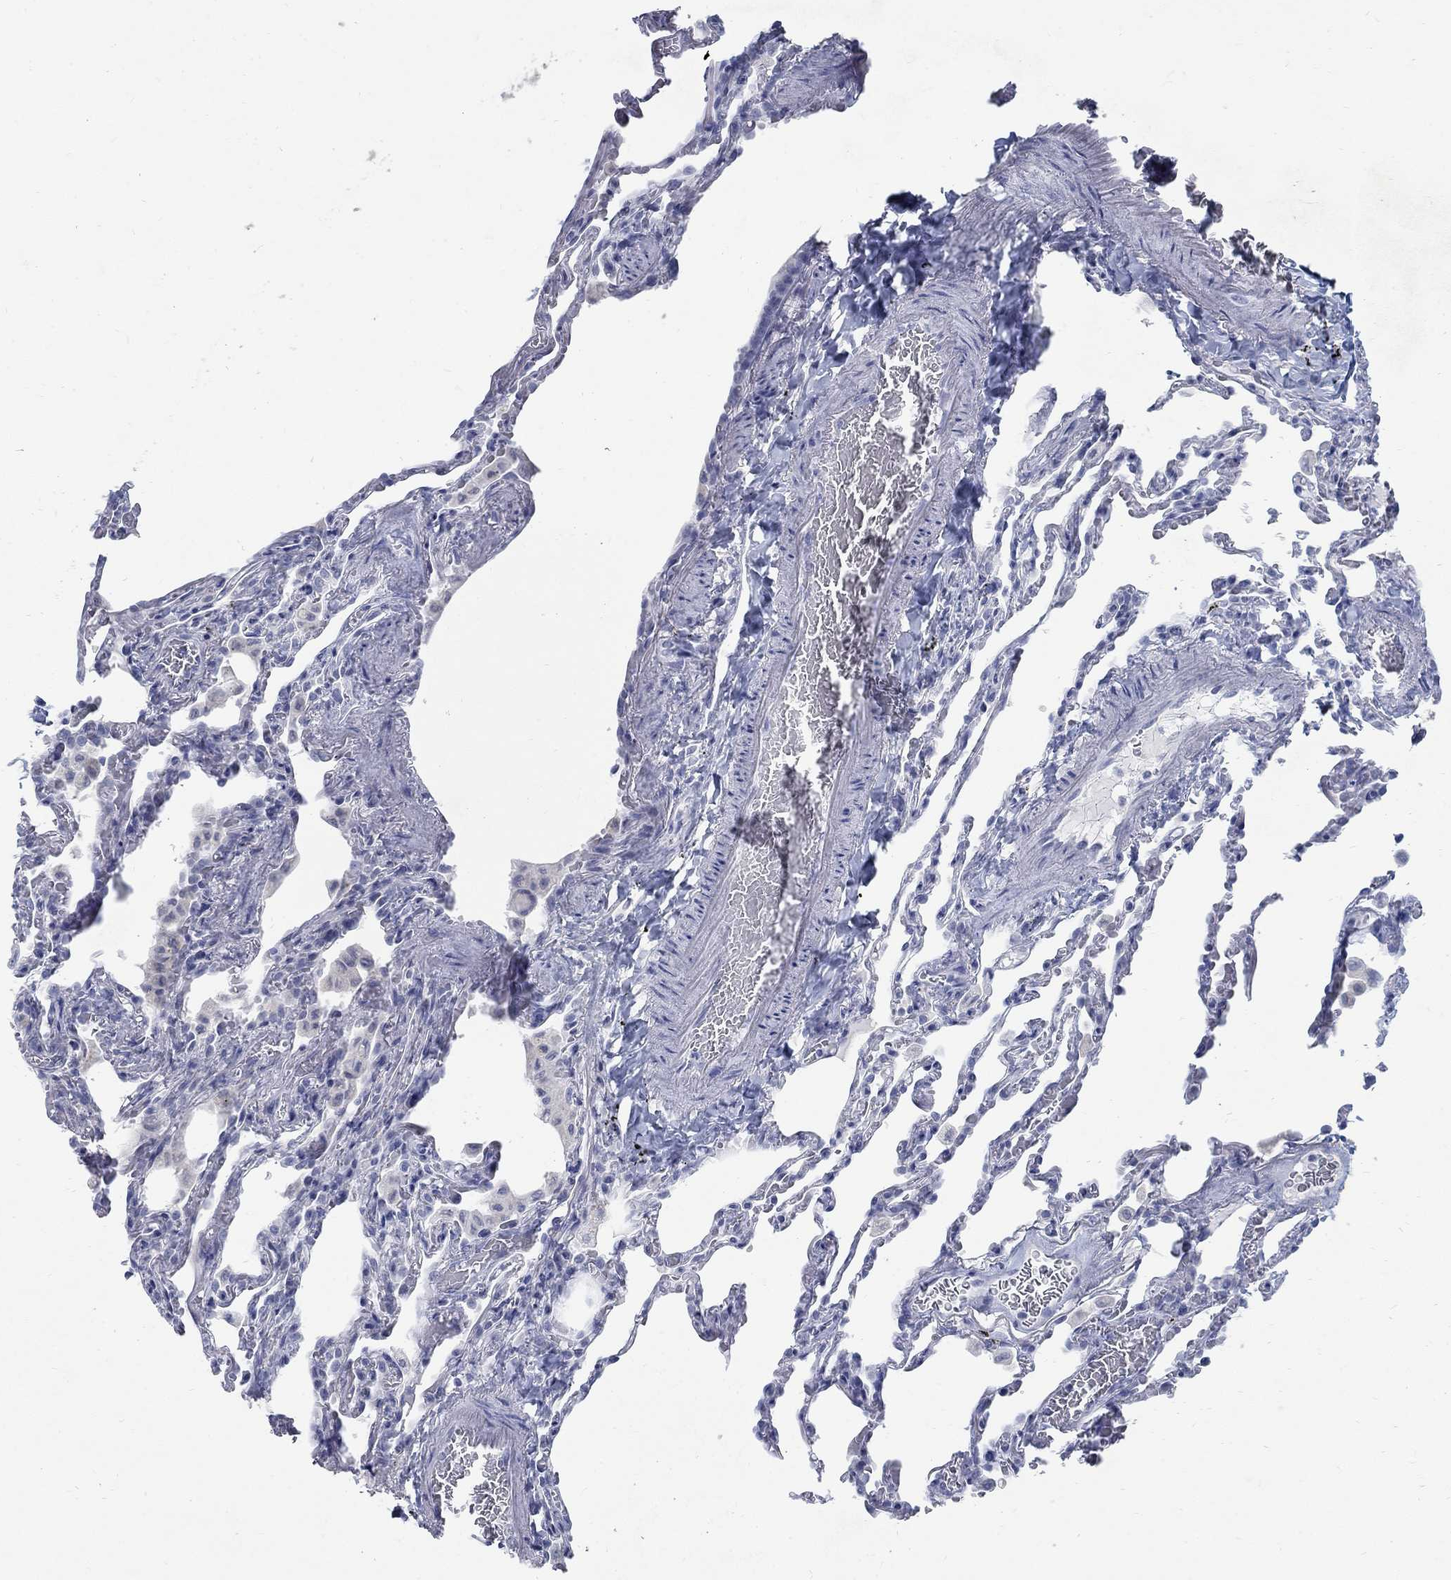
{"staining": {"intensity": "negative", "quantity": "none", "location": "none"}, "tissue": "lung", "cell_type": "Alveolar cells", "image_type": "normal", "snomed": [{"axis": "morphology", "description": "Normal tissue, NOS"}, {"axis": "topography", "description": "Lung"}], "caption": "Lung was stained to show a protein in brown. There is no significant expression in alveolar cells. Nuclei are stained in blue.", "gene": "RFTN2", "patient": {"sex": "female", "age": 43}}